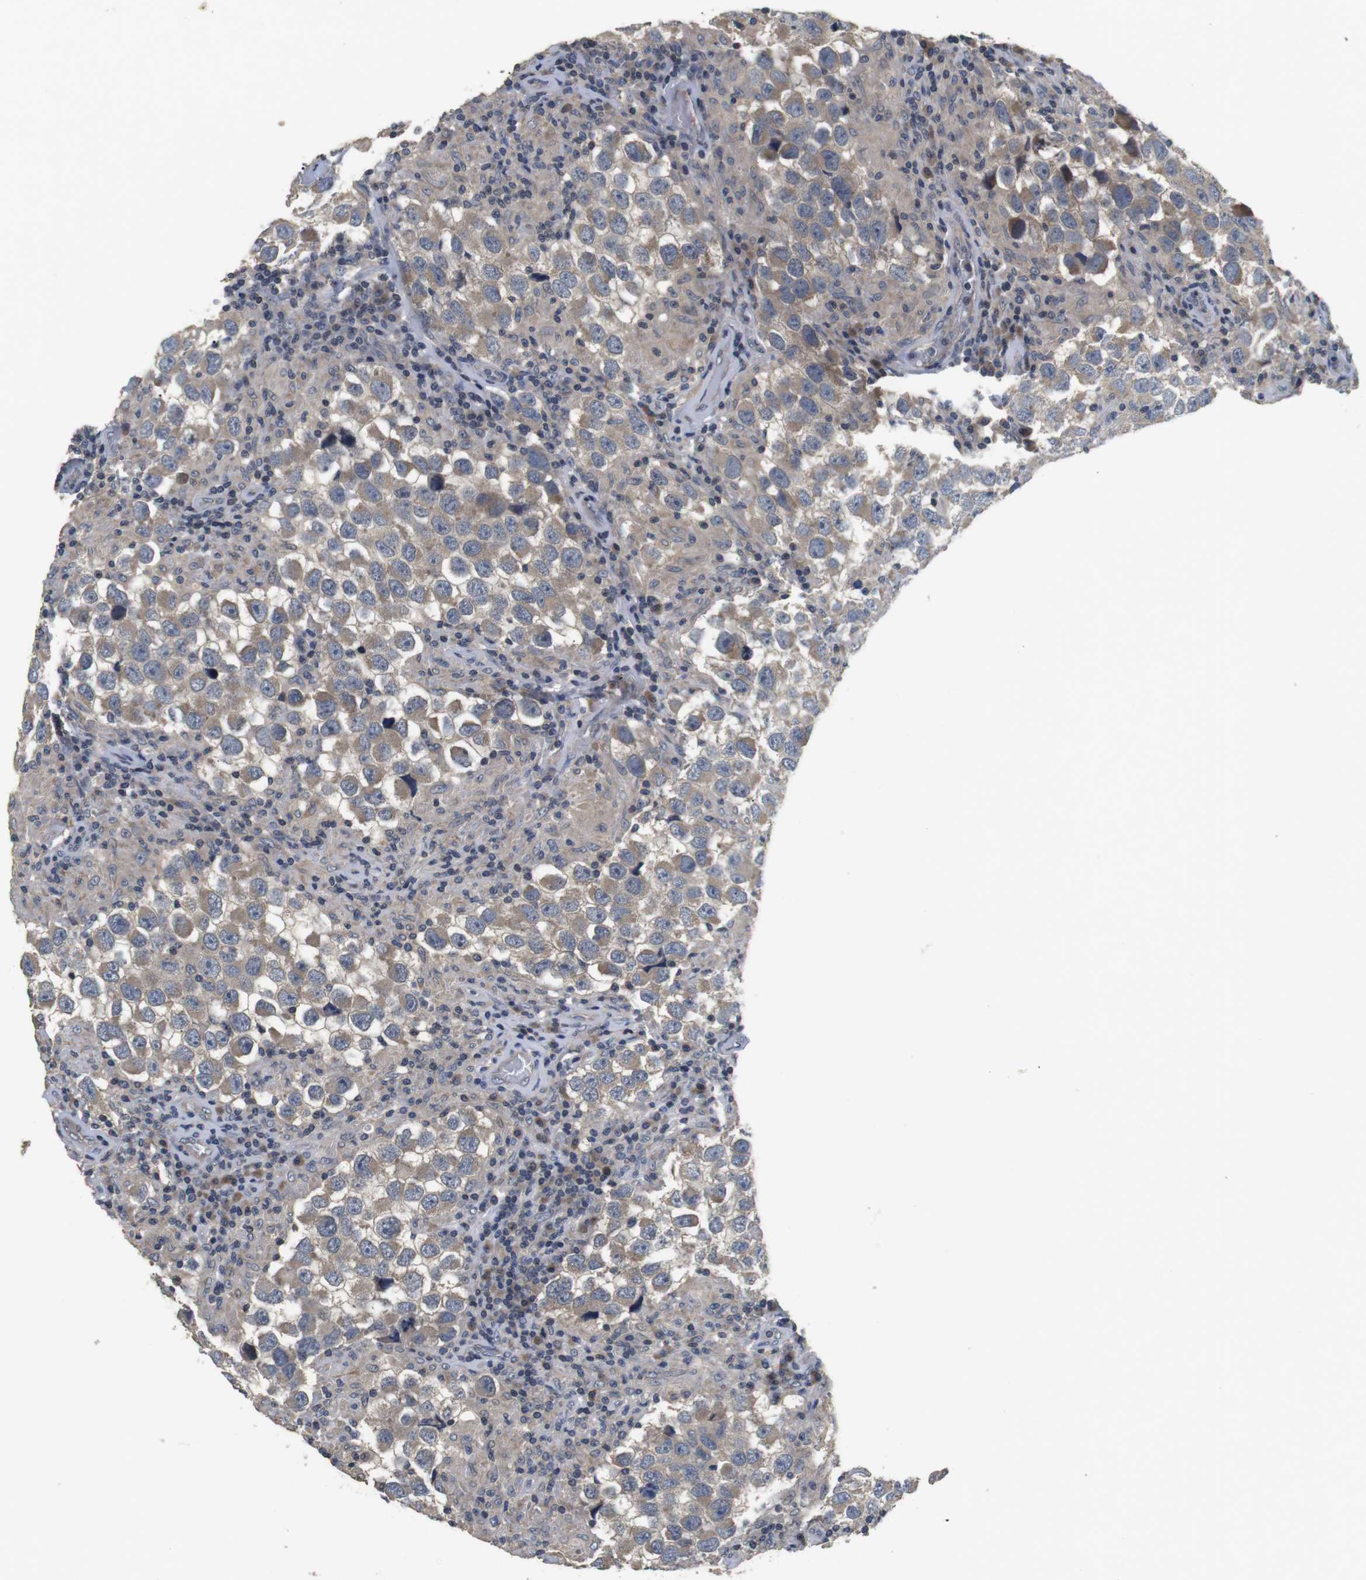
{"staining": {"intensity": "weak", "quantity": ">75%", "location": "cytoplasmic/membranous"}, "tissue": "testis cancer", "cell_type": "Tumor cells", "image_type": "cancer", "snomed": [{"axis": "morphology", "description": "Carcinoma, Embryonal, NOS"}, {"axis": "topography", "description": "Testis"}], "caption": "Approximately >75% of tumor cells in testis cancer (embryonal carcinoma) reveal weak cytoplasmic/membranous protein positivity as visualized by brown immunohistochemical staining.", "gene": "ADGRL3", "patient": {"sex": "male", "age": 21}}